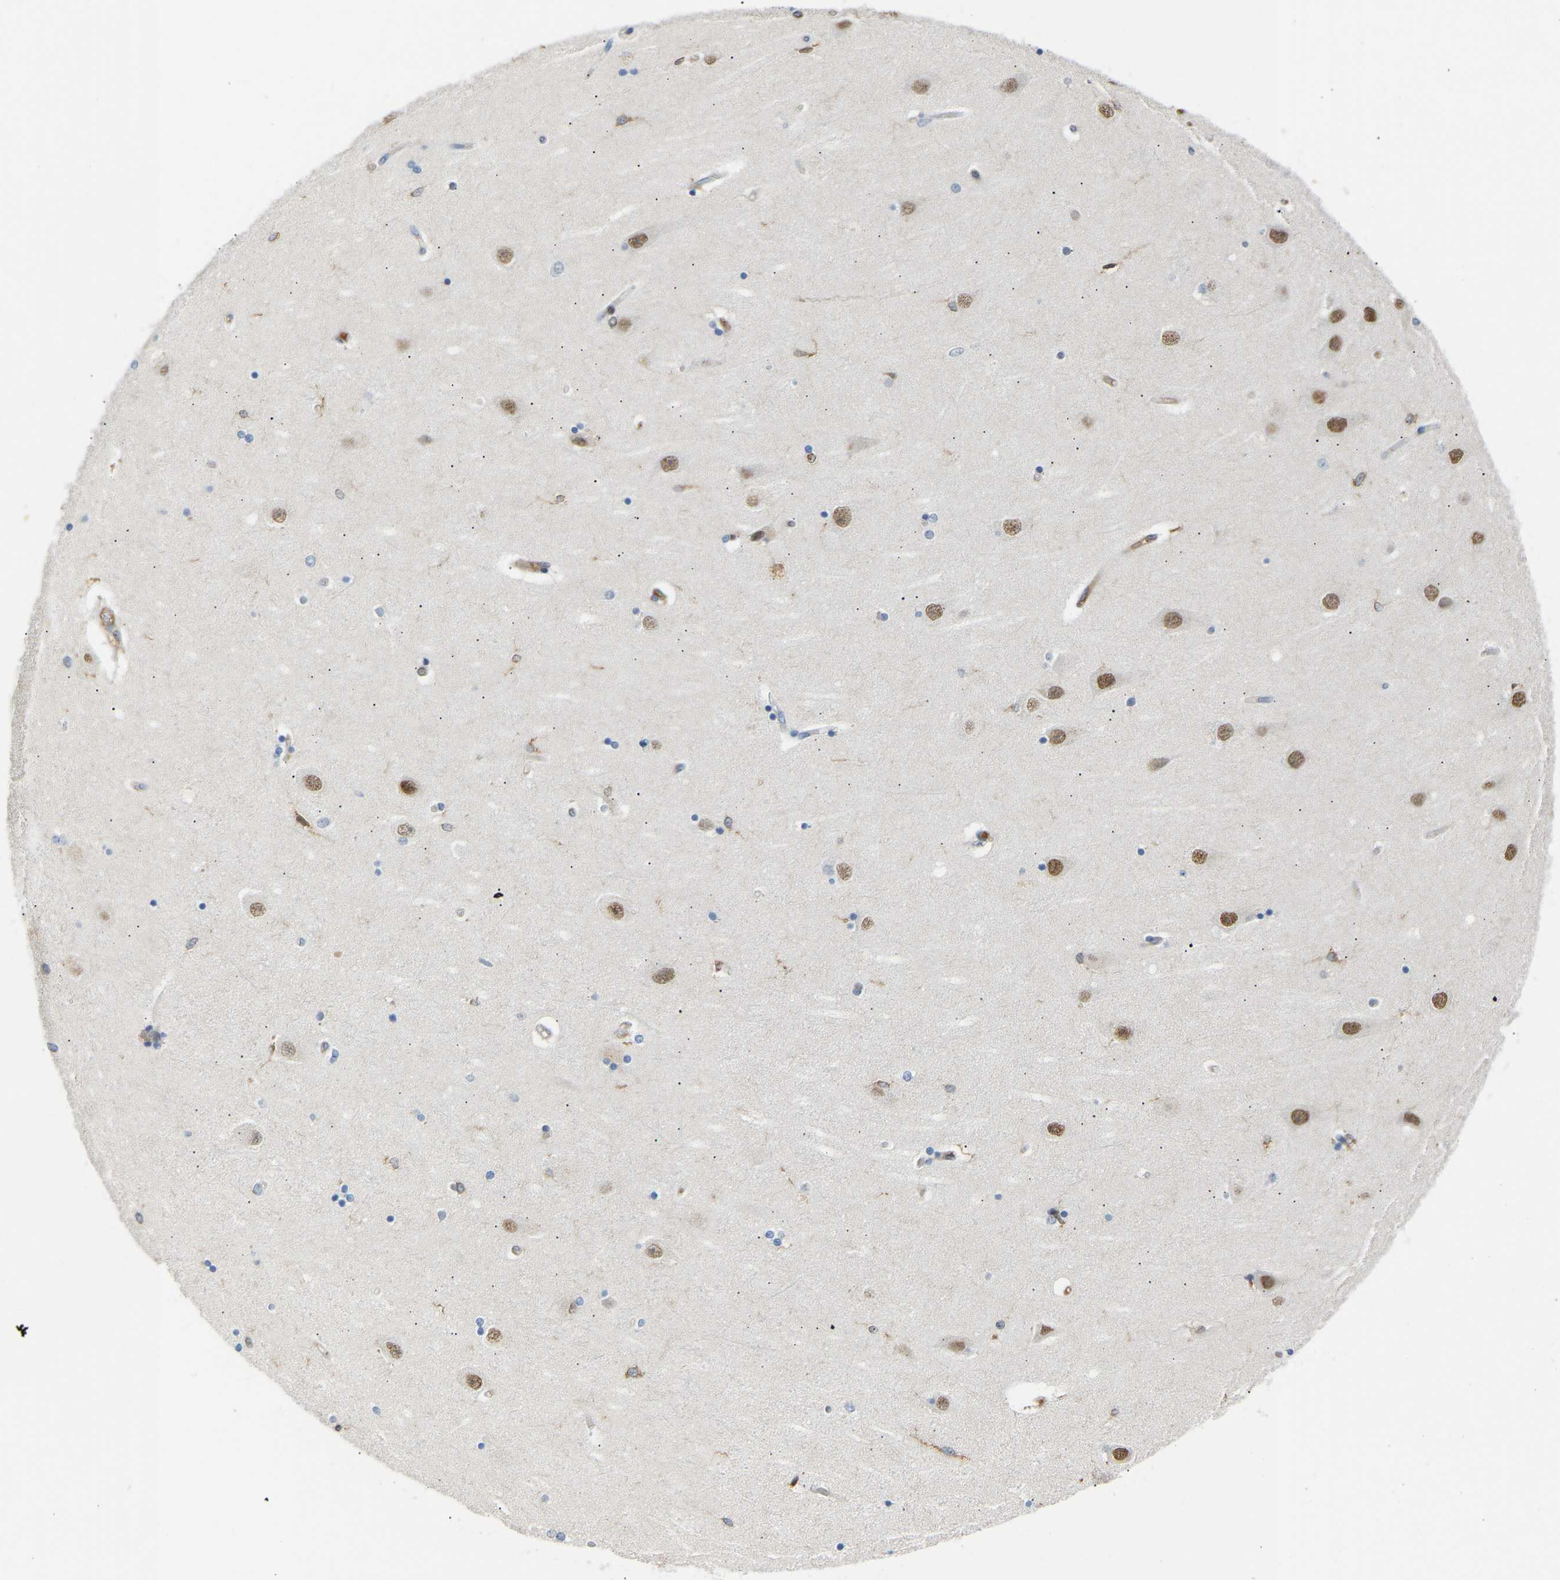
{"staining": {"intensity": "negative", "quantity": "none", "location": "none"}, "tissue": "hippocampus", "cell_type": "Glial cells", "image_type": "normal", "snomed": [{"axis": "morphology", "description": "Normal tissue, NOS"}, {"axis": "topography", "description": "Hippocampus"}], "caption": "Protein analysis of unremarkable hippocampus exhibits no significant expression in glial cells.", "gene": "PLCG2", "patient": {"sex": "female", "age": 54}}